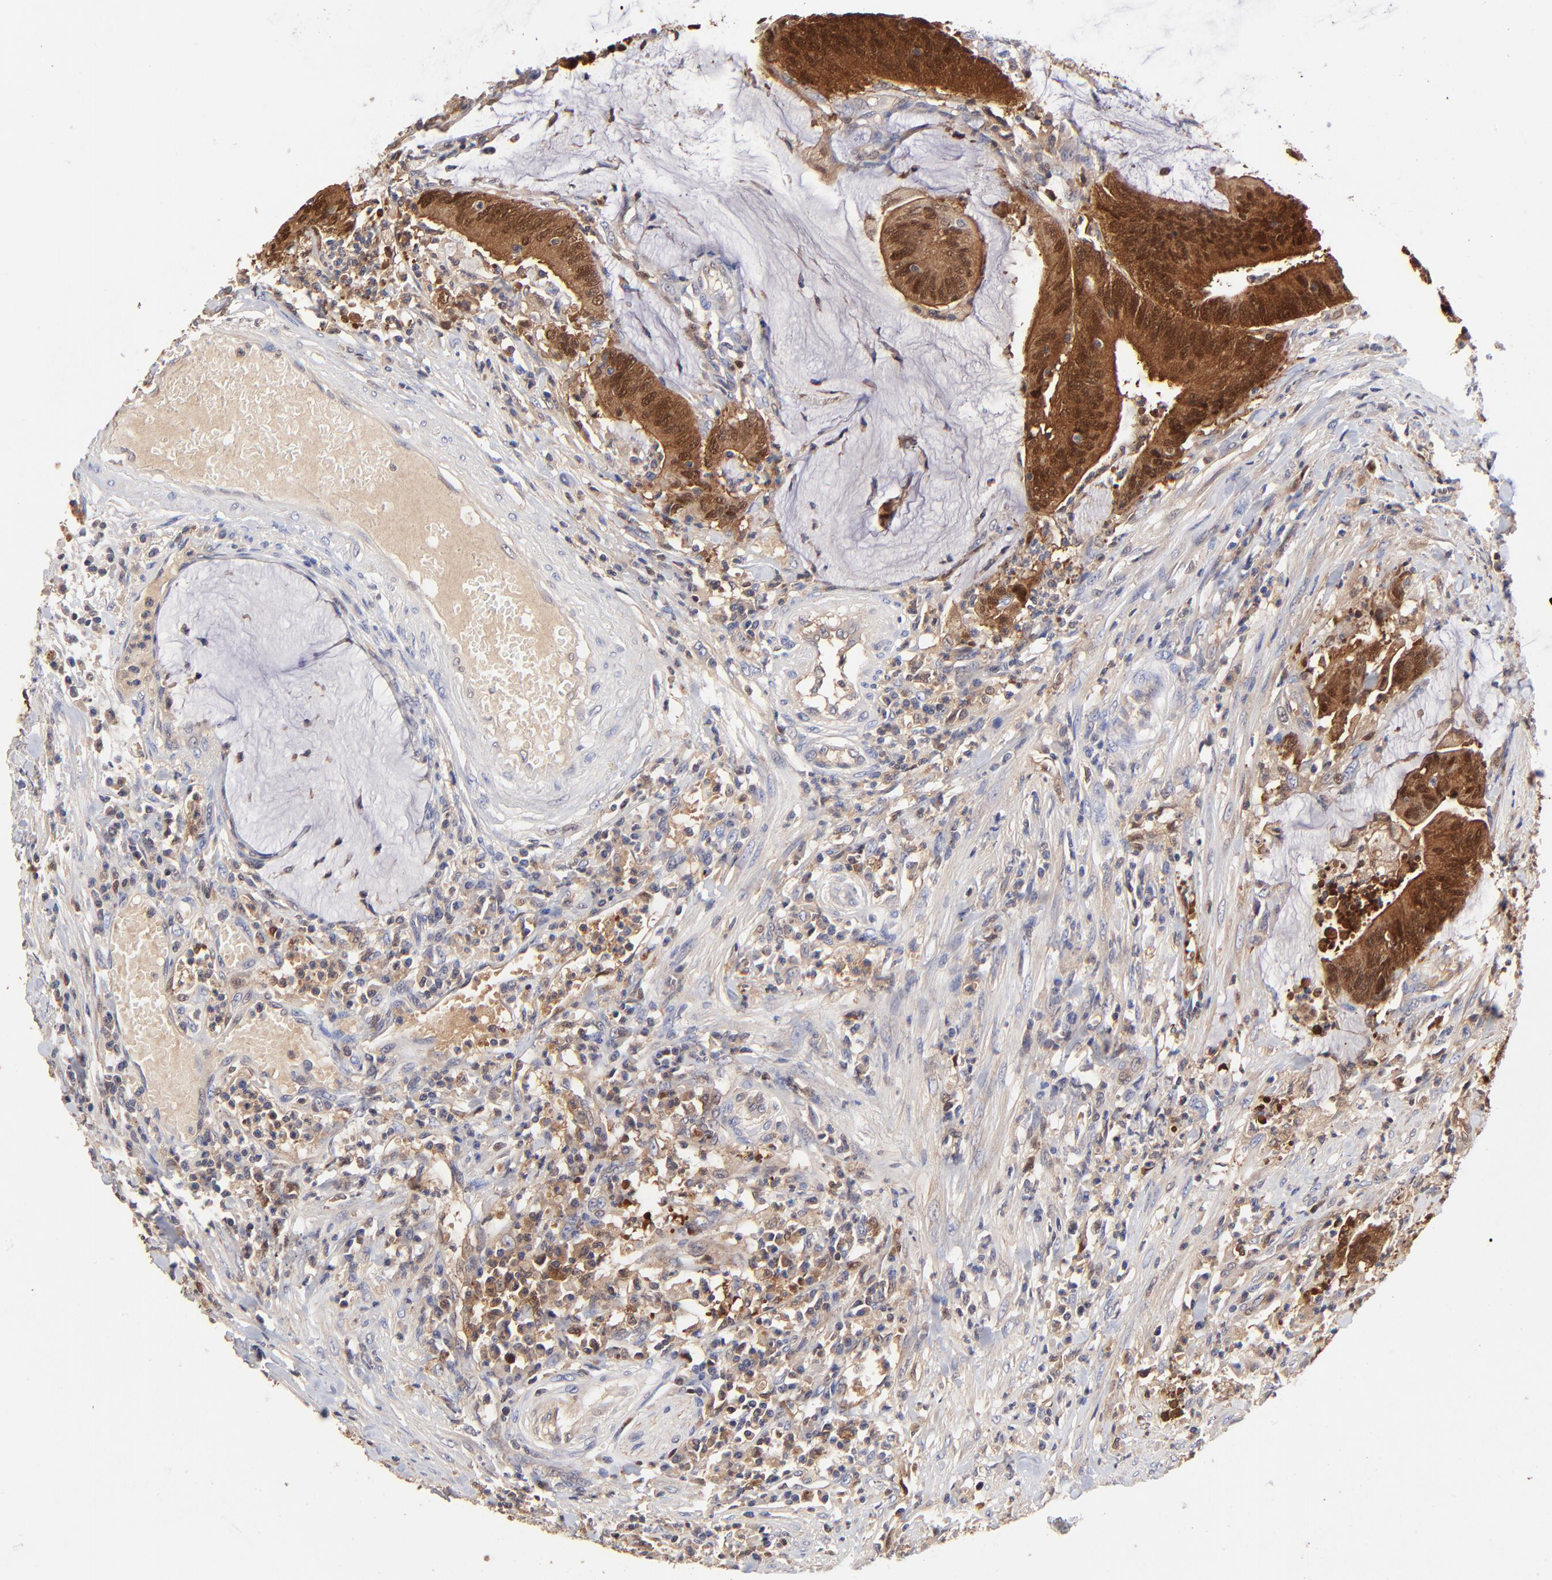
{"staining": {"intensity": "moderate", "quantity": ">75%", "location": "cytoplasmic/membranous,nuclear"}, "tissue": "colorectal cancer", "cell_type": "Tumor cells", "image_type": "cancer", "snomed": [{"axis": "morphology", "description": "Adenocarcinoma, NOS"}, {"axis": "topography", "description": "Rectum"}], "caption": "Human colorectal cancer (adenocarcinoma) stained for a protein (brown) demonstrates moderate cytoplasmic/membranous and nuclear positive positivity in about >75% of tumor cells.", "gene": "DCTPP1", "patient": {"sex": "female", "age": 66}}